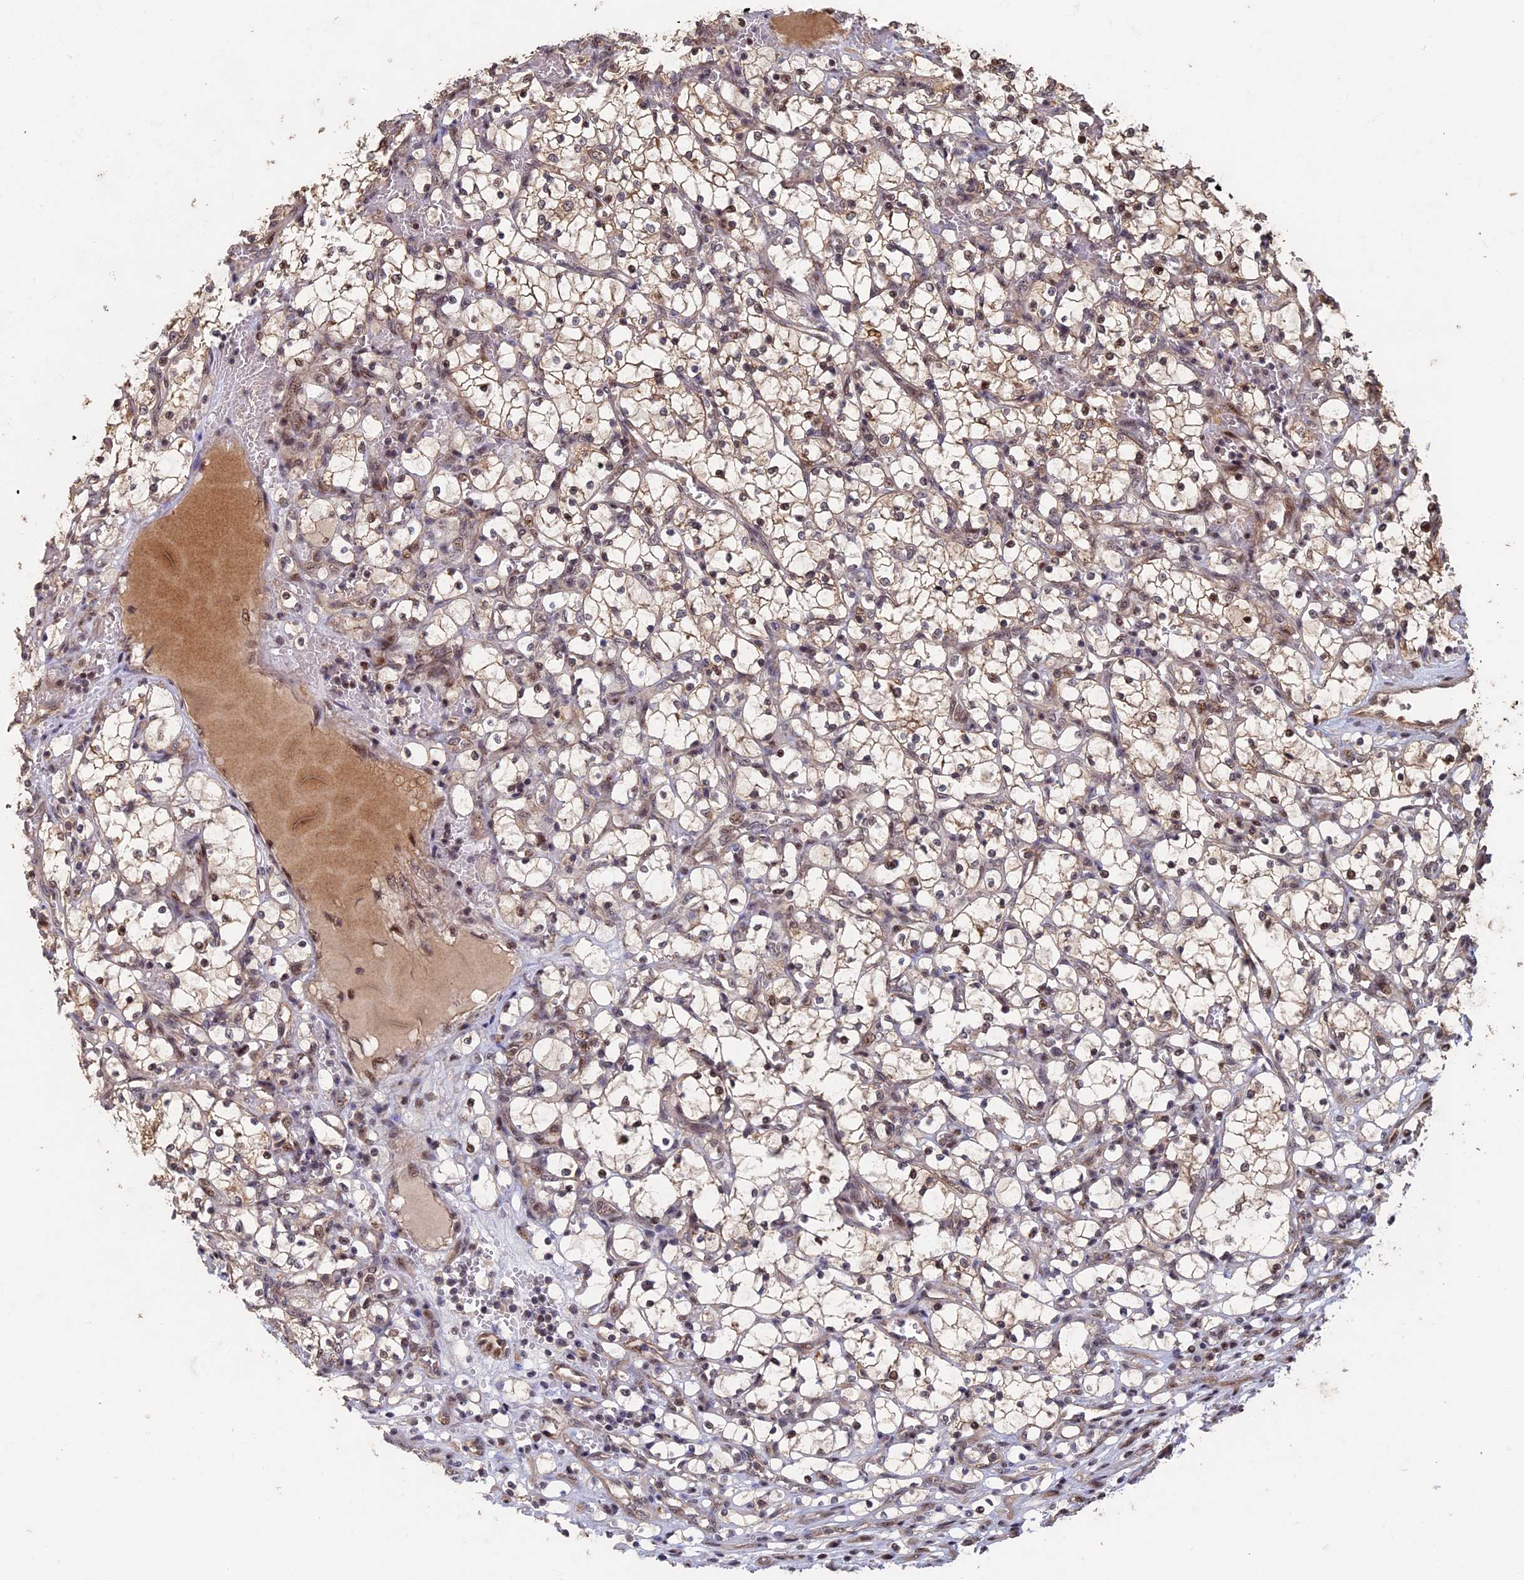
{"staining": {"intensity": "weak", "quantity": ">75%", "location": "cytoplasmic/membranous,nuclear"}, "tissue": "renal cancer", "cell_type": "Tumor cells", "image_type": "cancer", "snomed": [{"axis": "morphology", "description": "Adenocarcinoma, NOS"}, {"axis": "topography", "description": "Kidney"}], "caption": "Renal adenocarcinoma stained for a protein shows weak cytoplasmic/membranous and nuclear positivity in tumor cells. (DAB = brown stain, brightfield microscopy at high magnification).", "gene": "KIAA1328", "patient": {"sex": "female", "age": 69}}